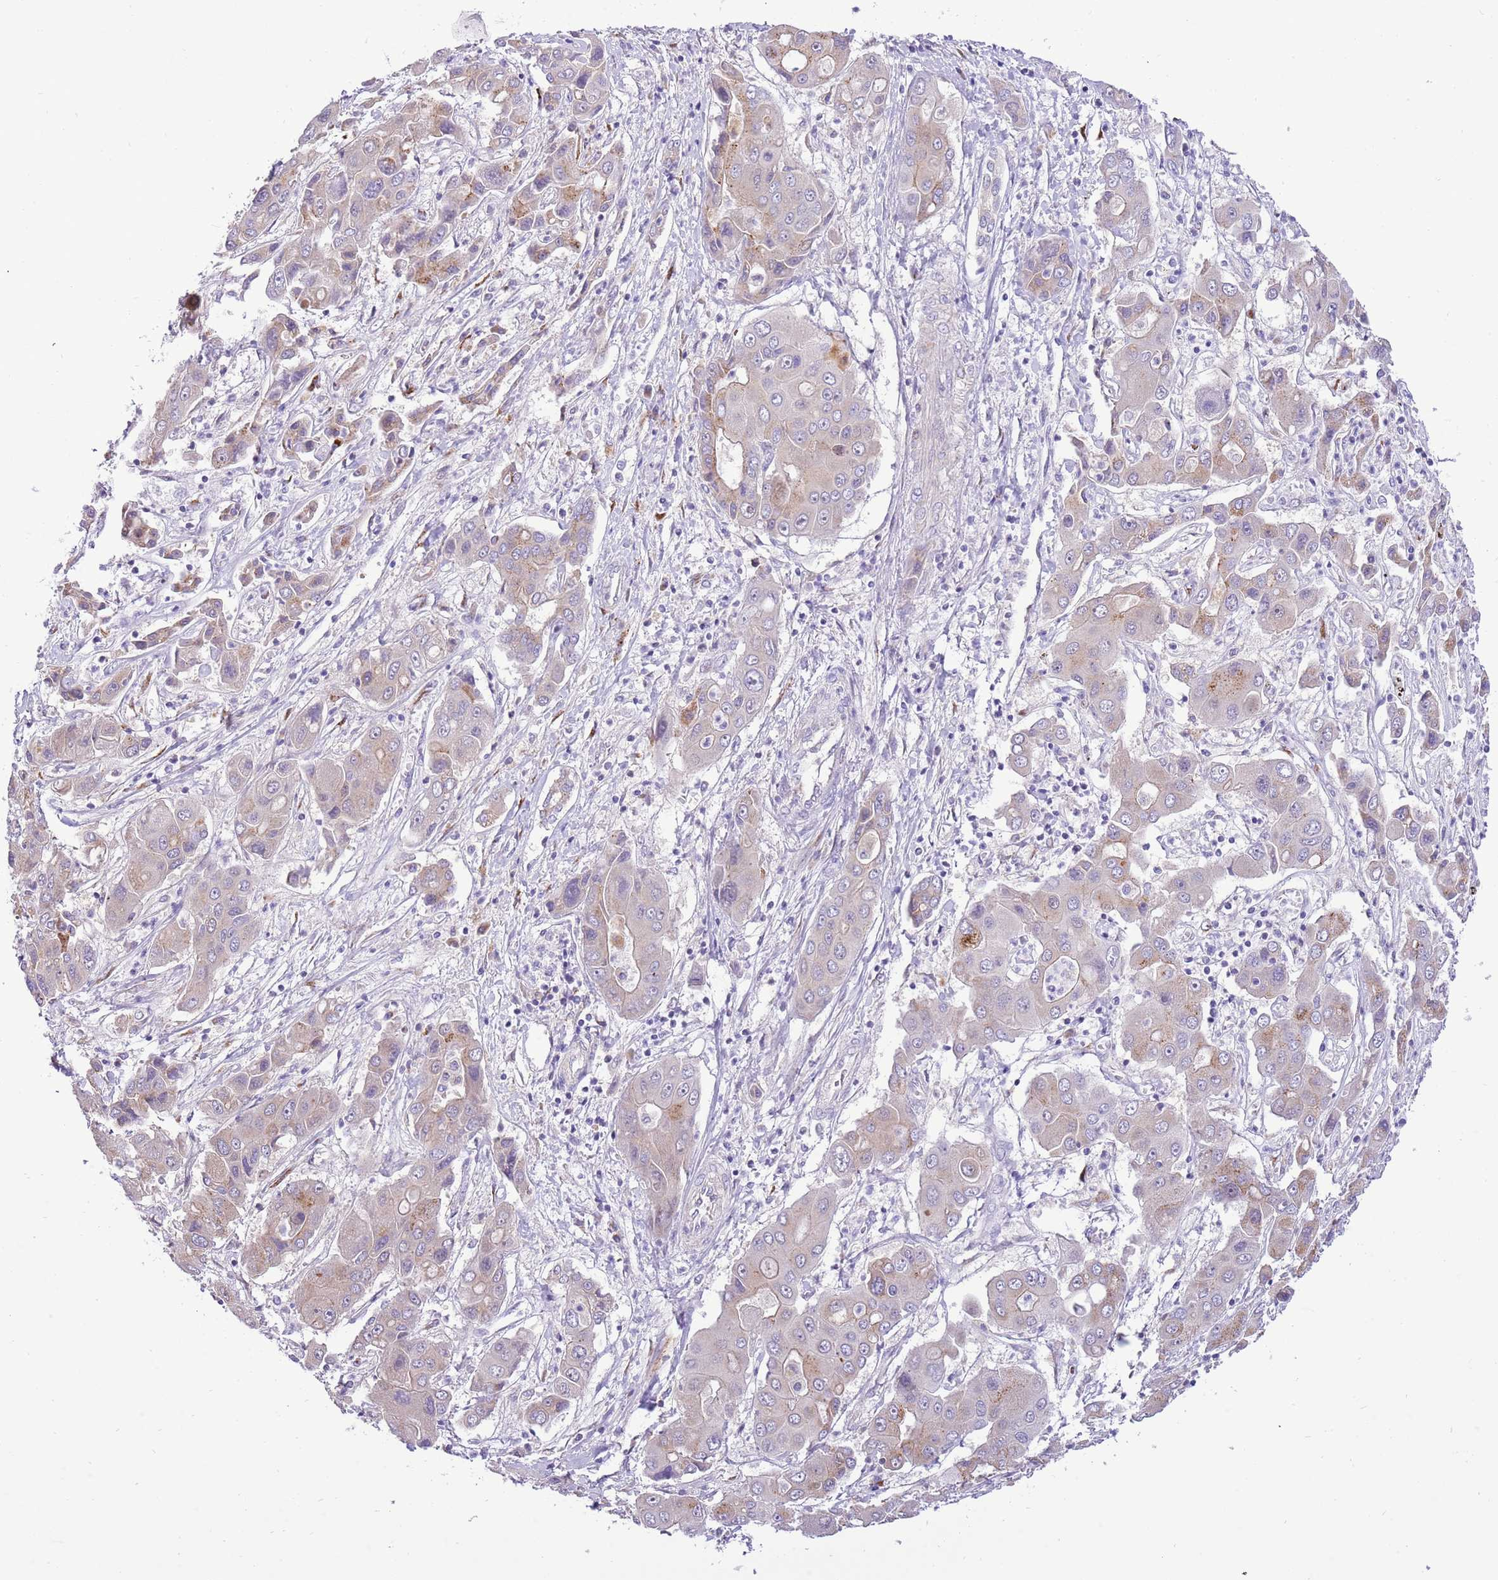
{"staining": {"intensity": "strong", "quantity": "<25%", "location": "cytoplasmic/membranous"}, "tissue": "liver cancer", "cell_type": "Tumor cells", "image_type": "cancer", "snomed": [{"axis": "morphology", "description": "Cholangiocarcinoma"}, {"axis": "topography", "description": "Liver"}], "caption": "Immunohistochemistry (IHC) photomicrograph of neoplastic tissue: human liver cancer (cholangiocarcinoma) stained using immunohistochemistry shows medium levels of strong protein expression localized specifically in the cytoplasmic/membranous of tumor cells, appearing as a cytoplasmic/membranous brown color.", "gene": "COX17", "patient": {"sex": "male", "age": 67}}